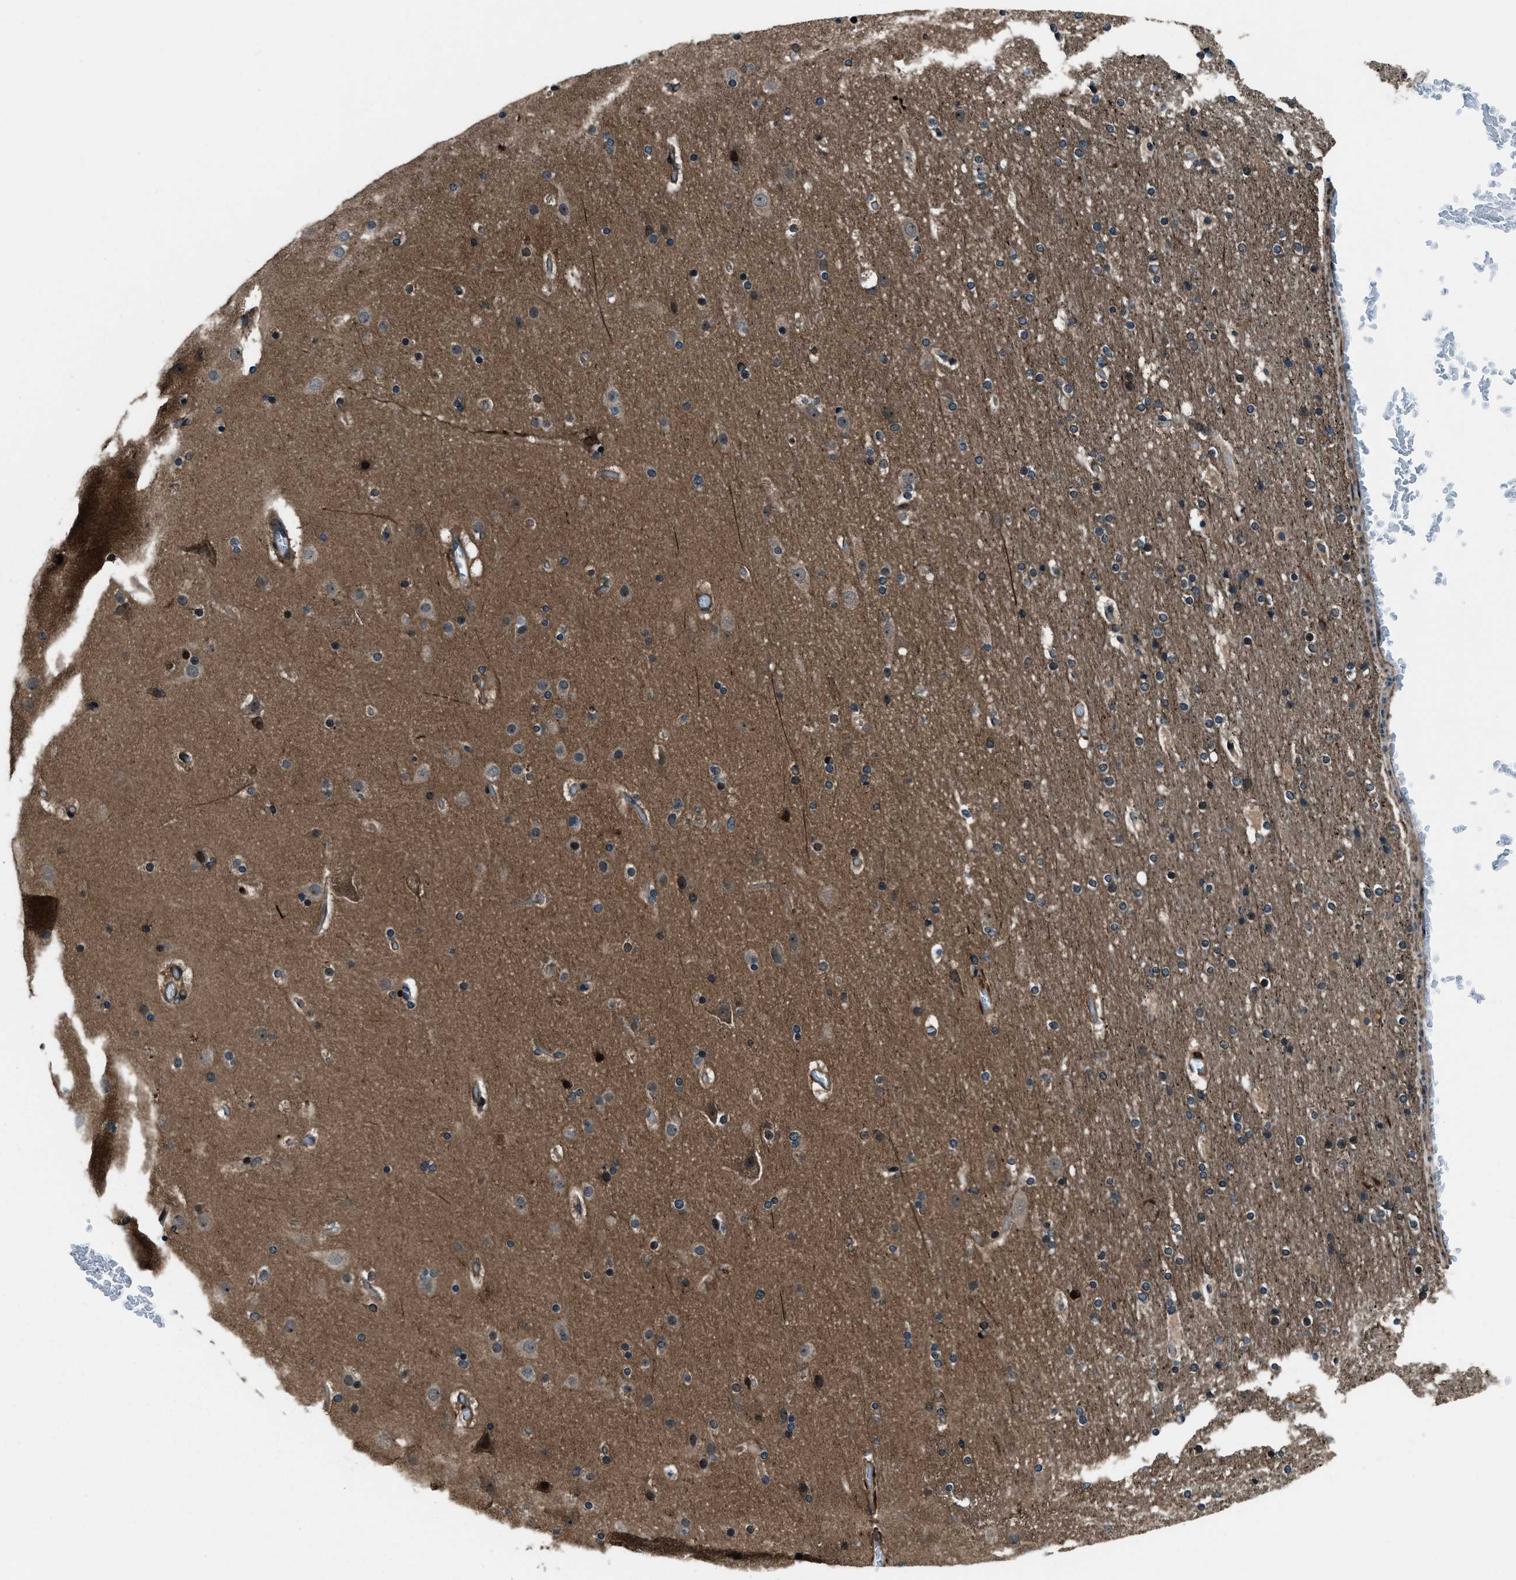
{"staining": {"intensity": "strong", "quantity": ">75%", "location": "cytoplasmic/membranous"}, "tissue": "cerebral cortex", "cell_type": "Endothelial cells", "image_type": "normal", "snomed": [{"axis": "morphology", "description": "Normal tissue, NOS"}, {"axis": "topography", "description": "Cerebral cortex"}], "caption": "About >75% of endothelial cells in unremarkable cerebral cortex display strong cytoplasmic/membranous protein staining as visualized by brown immunohistochemical staining.", "gene": "SNX30", "patient": {"sex": "male", "age": 57}}